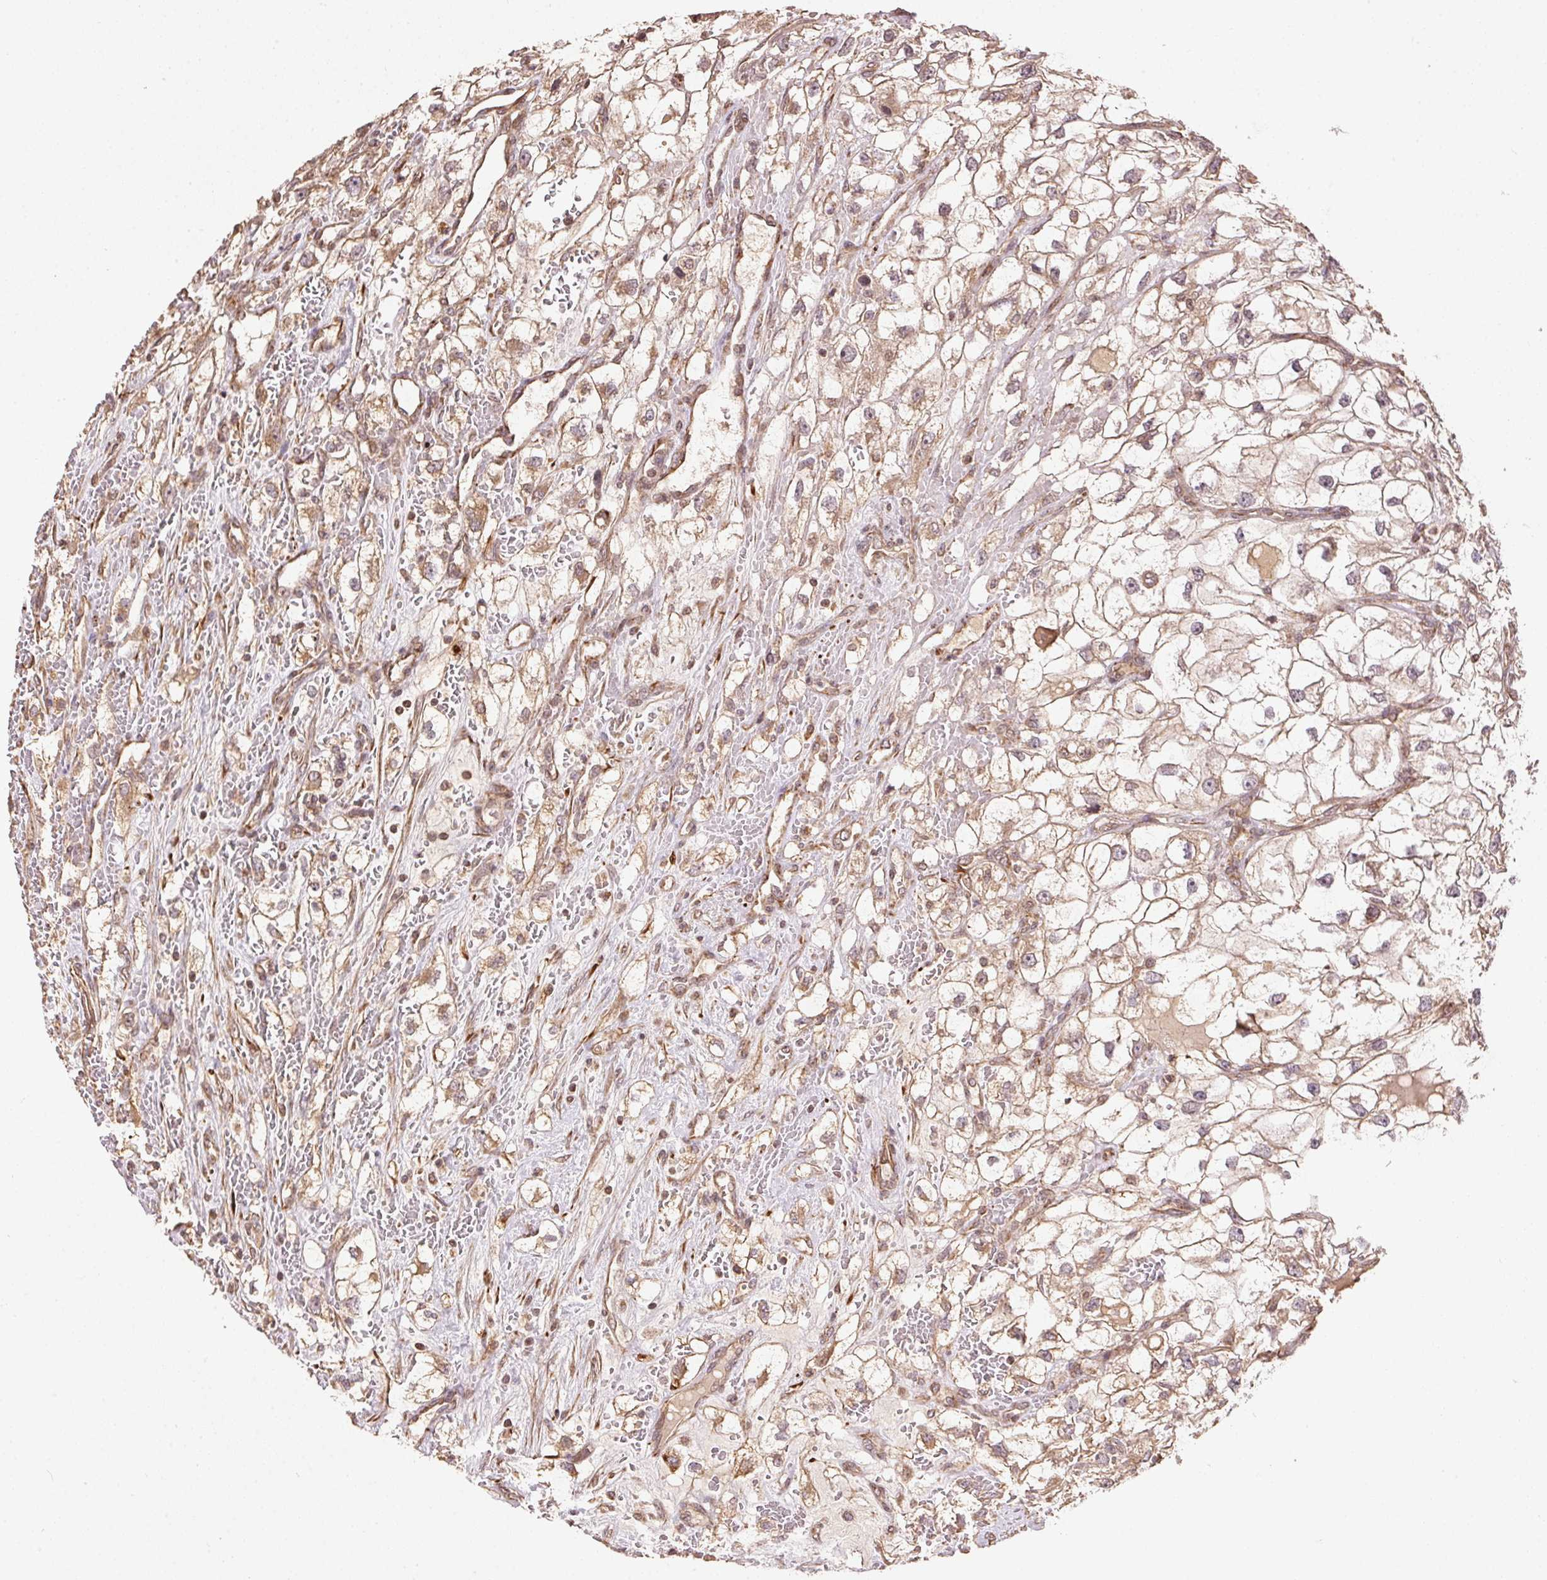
{"staining": {"intensity": "weak", "quantity": "25%-75%", "location": "cytoplasmic/membranous"}, "tissue": "renal cancer", "cell_type": "Tumor cells", "image_type": "cancer", "snomed": [{"axis": "morphology", "description": "Adenocarcinoma, NOS"}, {"axis": "topography", "description": "Kidney"}], "caption": "A histopathology image of renal adenocarcinoma stained for a protein demonstrates weak cytoplasmic/membranous brown staining in tumor cells. Using DAB (3,3'-diaminobenzidine) (brown) and hematoxylin (blue) stains, captured at high magnification using brightfield microscopy.", "gene": "SPRED2", "patient": {"sex": "male", "age": 59}}